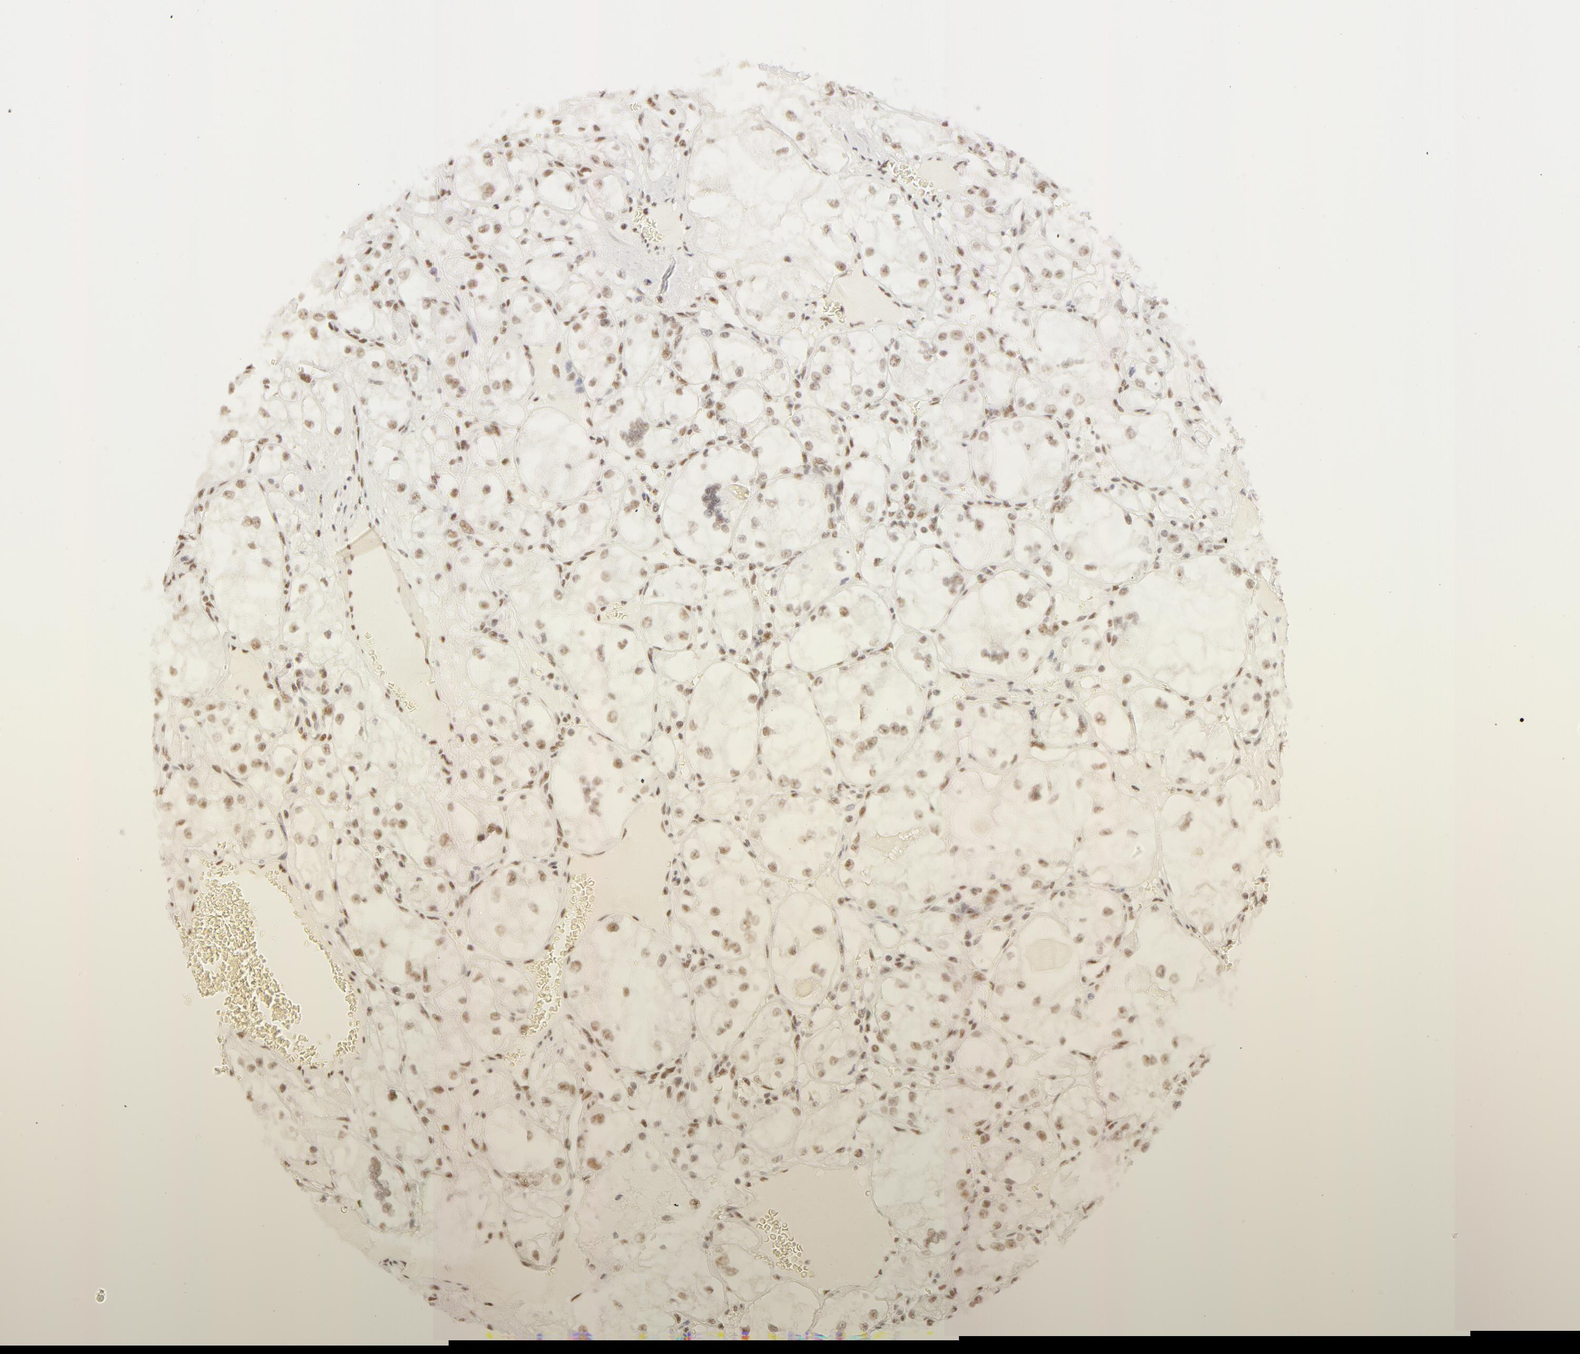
{"staining": {"intensity": "weak", "quantity": "25%-75%", "location": "nuclear"}, "tissue": "renal cancer", "cell_type": "Tumor cells", "image_type": "cancer", "snomed": [{"axis": "morphology", "description": "Adenocarcinoma, NOS"}, {"axis": "topography", "description": "Kidney"}], "caption": "Renal adenocarcinoma was stained to show a protein in brown. There is low levels of weak nuclear staining in approximately 25%-75% of tumor cells. (brown staining indicates protein expression, while blue staining denotes nuclei).", "gene": "RBM39", "patient": {"sex": "male", "age": 61}}